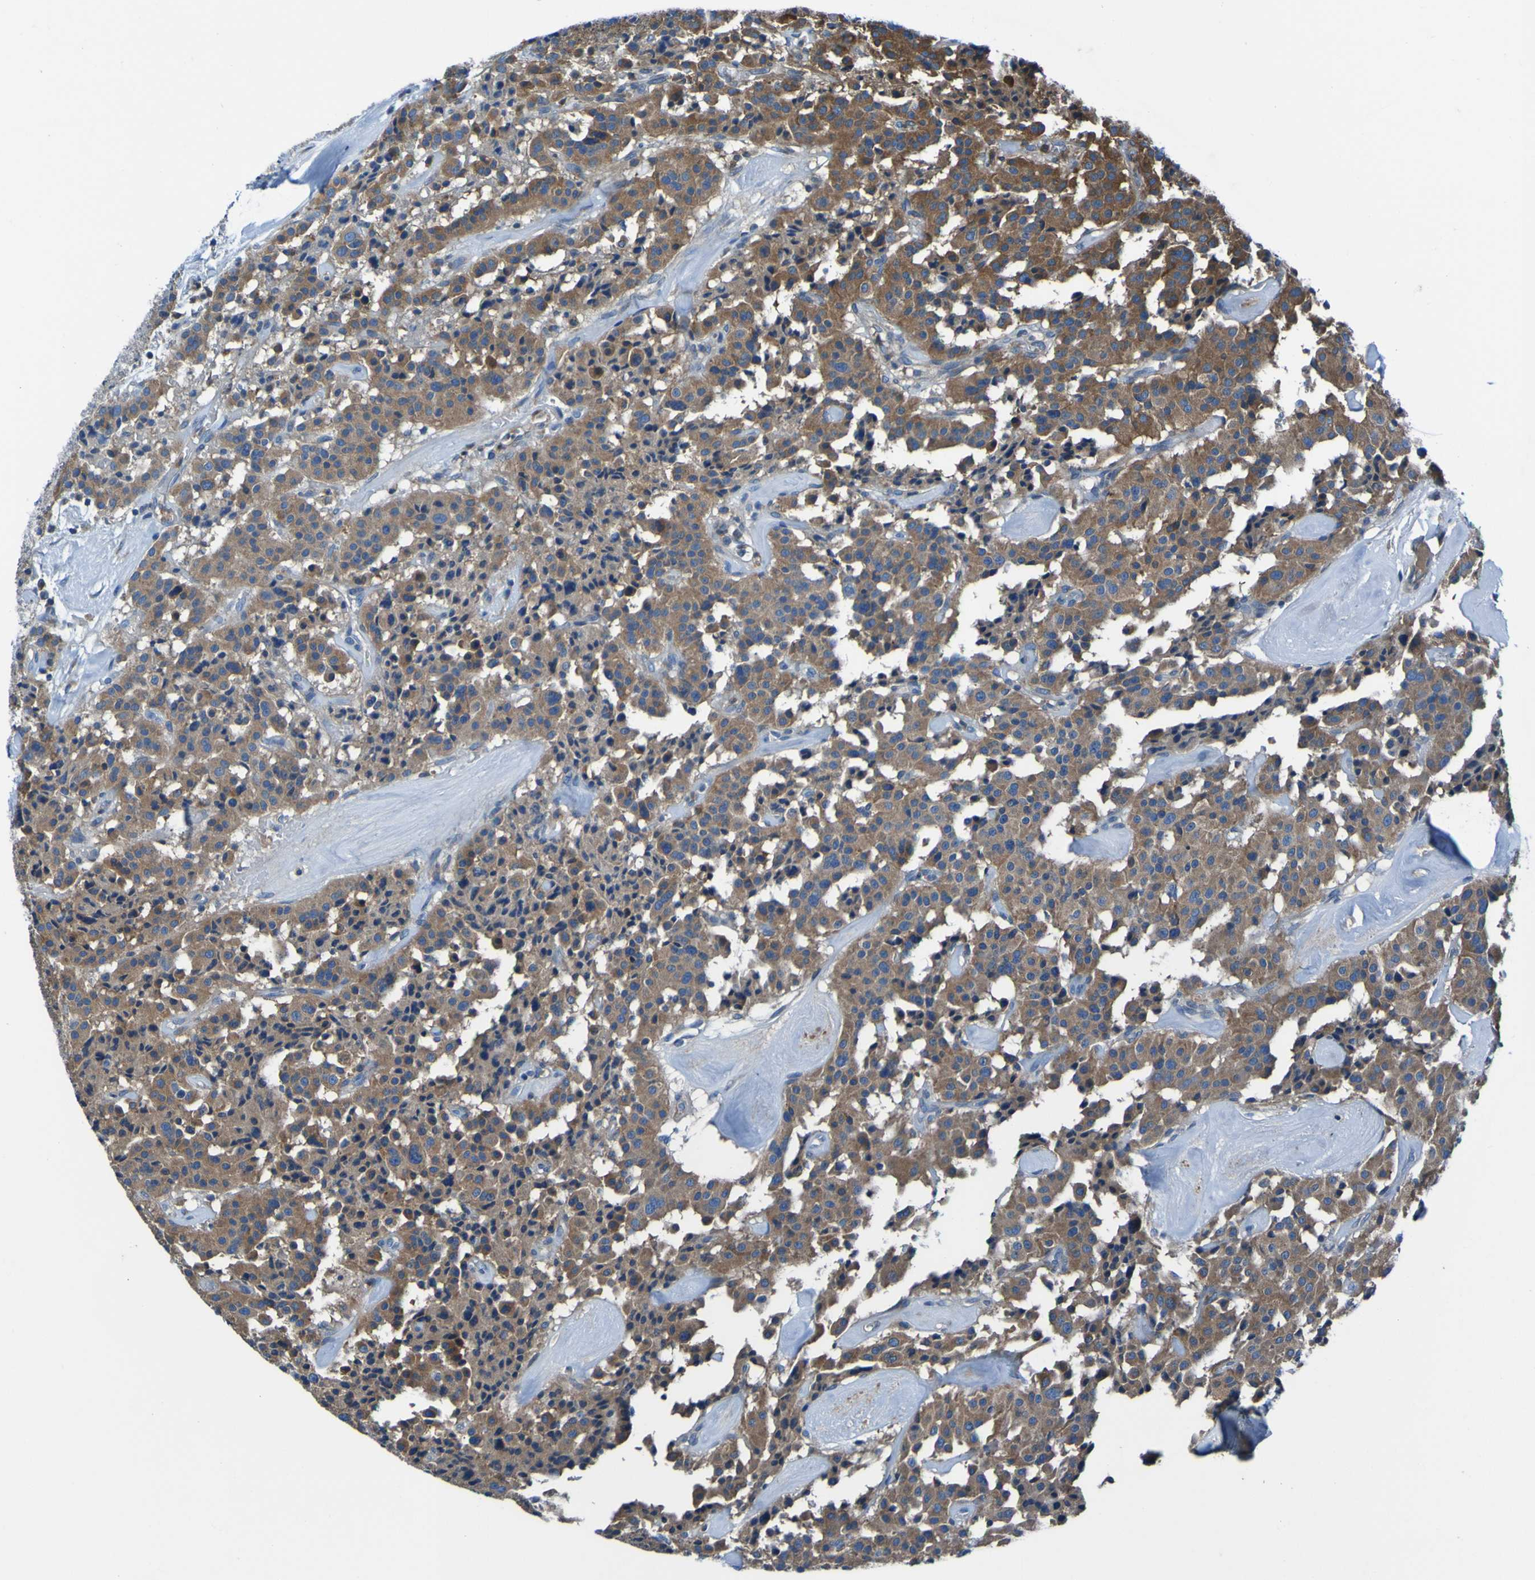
{"staining": {"intensity": "moderate", "quantity": ">75%", "location": "cytoplasmic/membranous"}, "tissue": "carcinoid", "cell_type": "Tumor cells", "image_type": "cancer", "snomed": [{"axis": "morphology", "description": "Carcinoid, malignant, NOS"}, {"axis": "topography", "description": "Lung"}], "caption": "Carcinoid stained with immunohistochemistry (IHC) exhibits moderate cytoplasmic/membranous positivity in approximately >75% of tumor cells. Using DAB (brown) and hematoxylin (blue) stains, captured at high magnification using brightfield microscopy.", "gene": "RAB5B", "patient": {"sex": "male", "age": 30}}